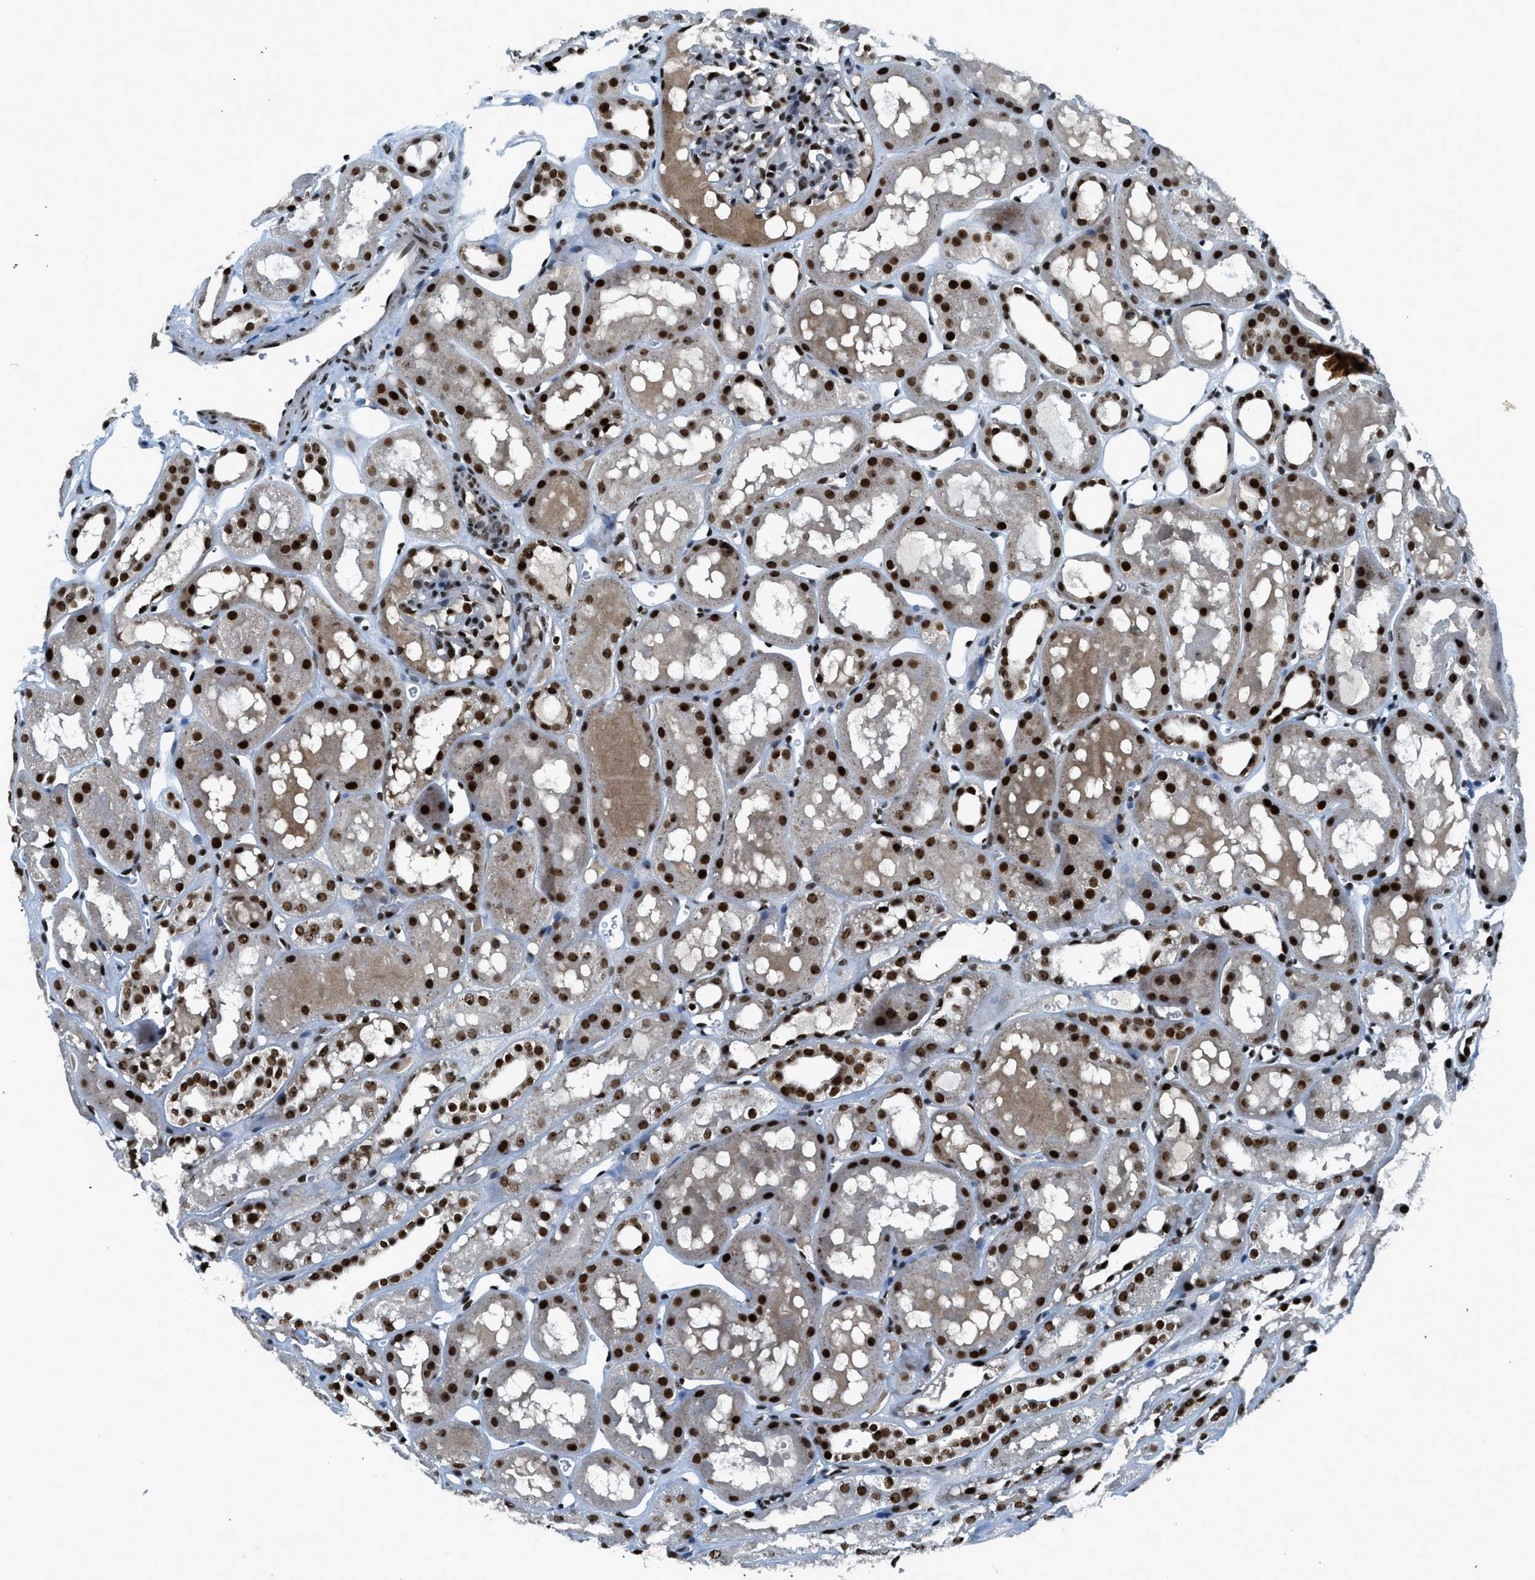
{"staining": {"intensity": "strong", "quantity": ">75%", "location": "nuclear"}, "tissue": "kidney", "cell_type": "Cells in glomeruli", "image_type": "normal", "snomed": [{"axis": "morphology", "description": "Normal tissue, NOS"}, {"axis": "topography", "description": "Kidney"}, {"axis": "topography", "description": "Urinary bladder"}], "caption": "Immunohistochemistry (DAB (3,3'-diaminobenzidine)) staining of benign kidney shows strong nuclear protein positivity in approximately >75% of cells in glomeruli.", "gene": "RAD51B", "patient": {"sex": "male", "age": 16}}